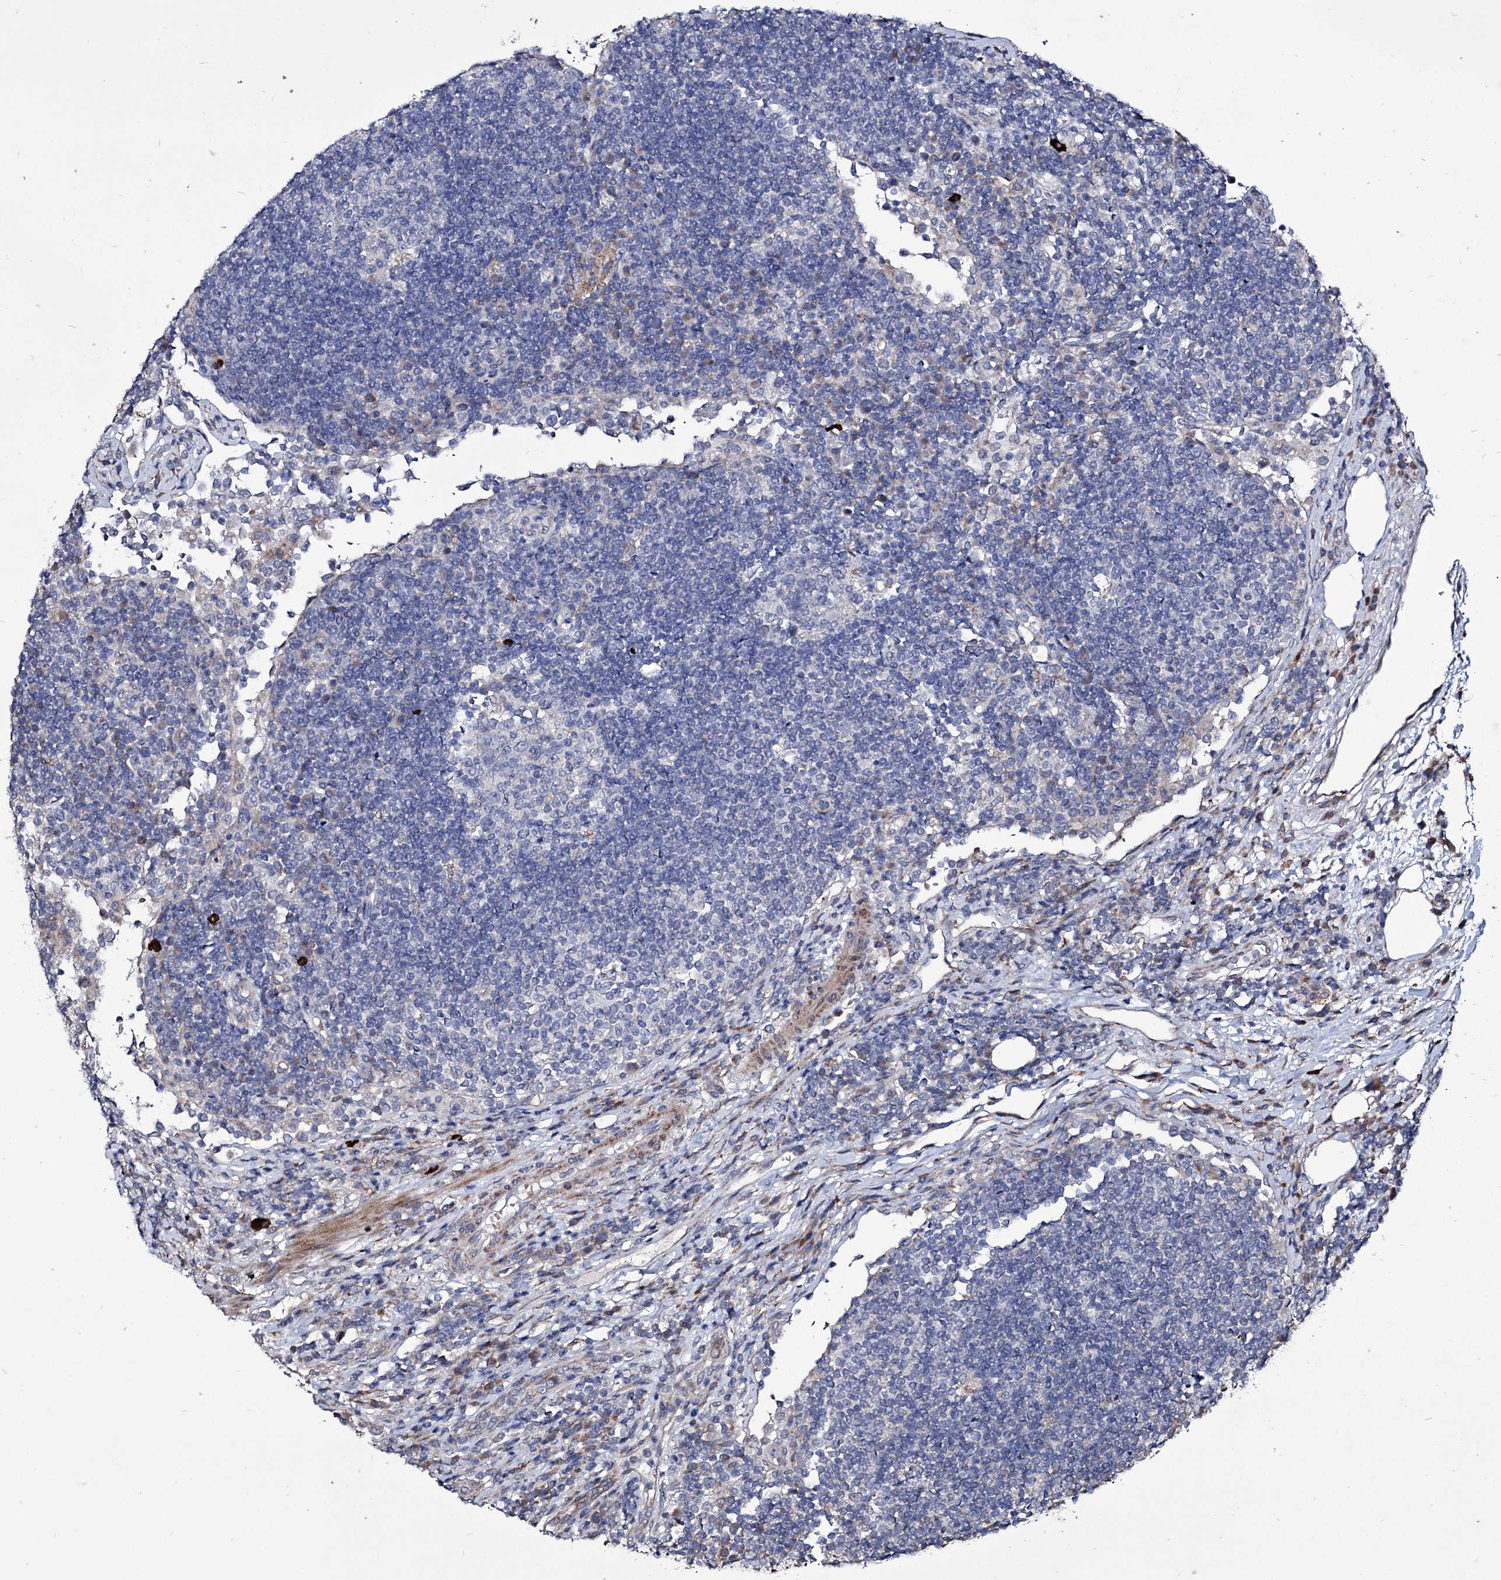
{"staining": {"intensity": "negative", "quantity": "none", "location": "none"}, "tissue": "lymph node", "cell_type": "Germinal center cells", "image_type": "normal", "snomed": [{"axis": "morphology", "description": "Normal tissue, NOS"}, {"axis": "topography", "description": "Lymph node"}], "caption": "Germinal center cells are negative for brown protein staining in benign lymph node.", "gene": "TUBGCP5", "patient": {"sex": "female", "age": 53}}